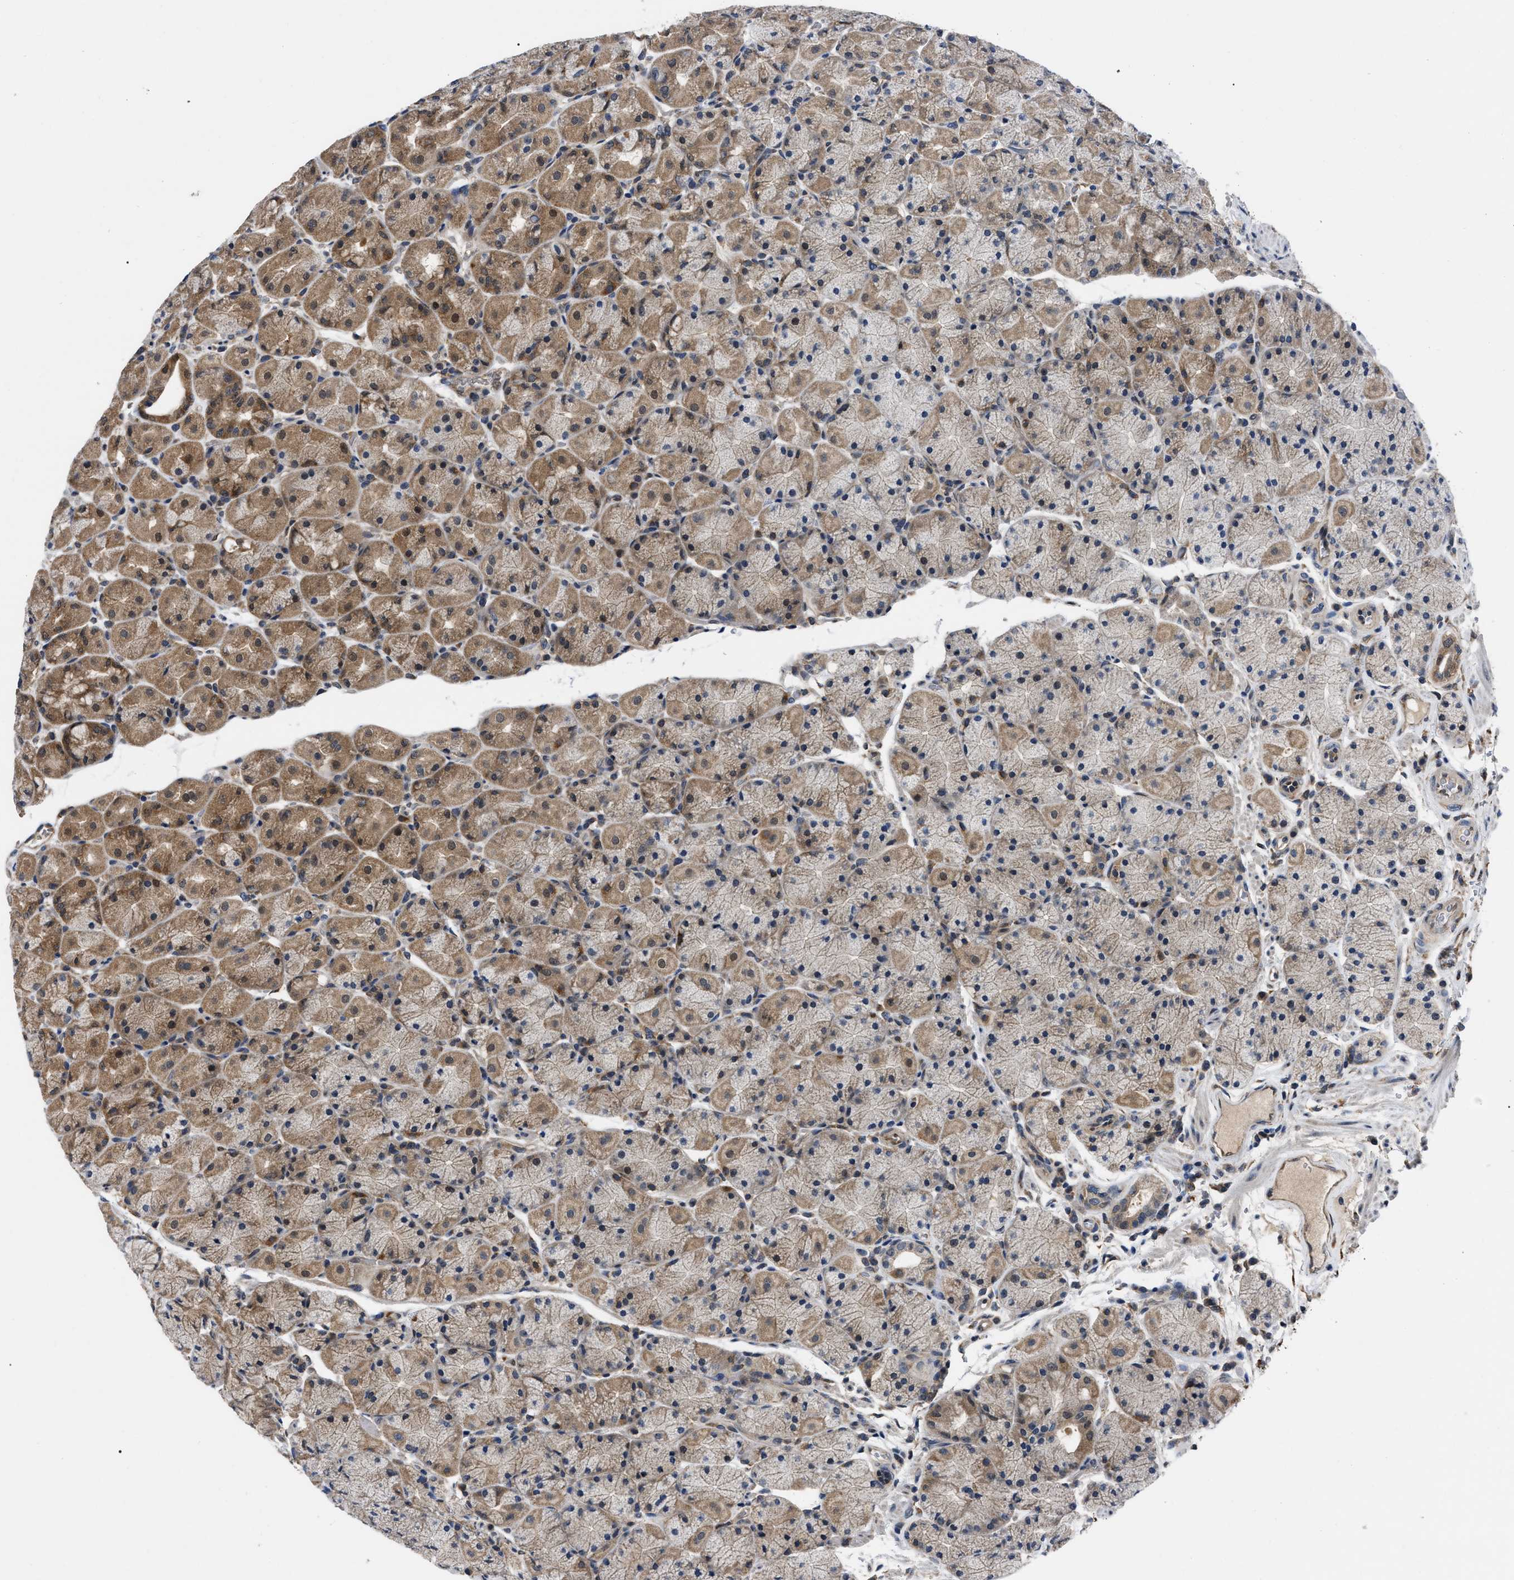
{"staining": {"intensity": "strong", "quantity": "25%-75%", "location": "cytoplasmic/membranous"}, "tissue": "stomach", "cell_type": "Glandular cells", "image_type": "normal", "snomed": [{"axis": "morphology", "description": "Normal tissue, NOS"}, {"axis": "morphology", "description": "Carcinoid, malignant, NOS"}, {"axis": "topography", "description": "Stomach, upper"}], "caption": "DAB immunohistochemical staining of benign human stomach exhibits strong cytoplasmic/membranous protein staining in approximately 25%-75% of glandular cells.", "gene": "GET4", "patient": {"sex": "male", "age": 39}}